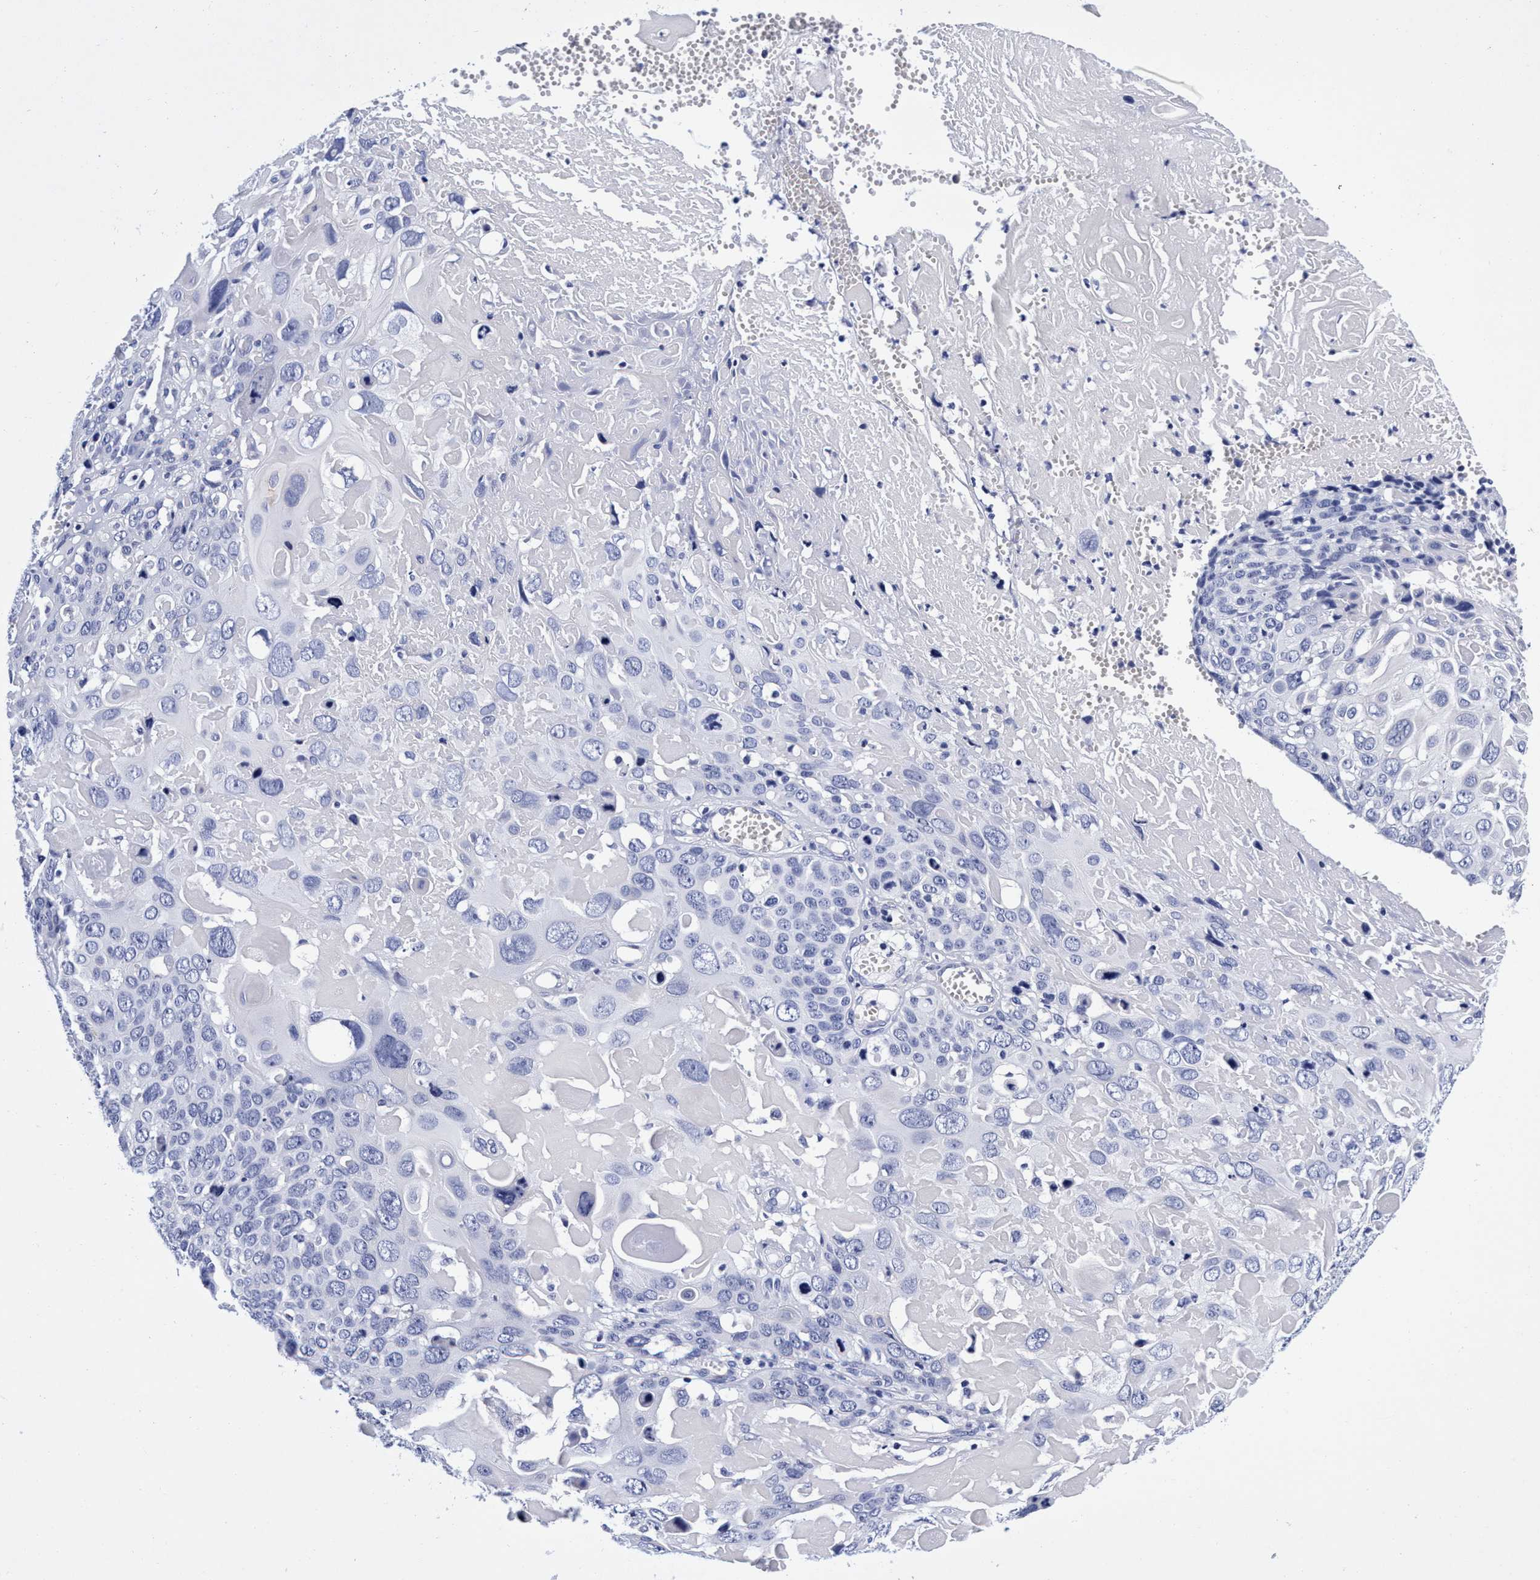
{"staining": {"intensity": "negative", "quantity": "none", "location": "none"}, "tissue": "cervical cancer", "cell_type": "Tumor cells", "image_type": "cancer", "snomed": [{"axis": "morphology", "description": "Squamous cell carcinoma, NOS"}, {"axis": "topography", "description": "Cervix"}], "caption": "Histopathology image shows no protein positivity in tumor cells of cervical cancer tissue.", "gene": "PLPPR1", "patient": {"sex": "female", "age": 74}}